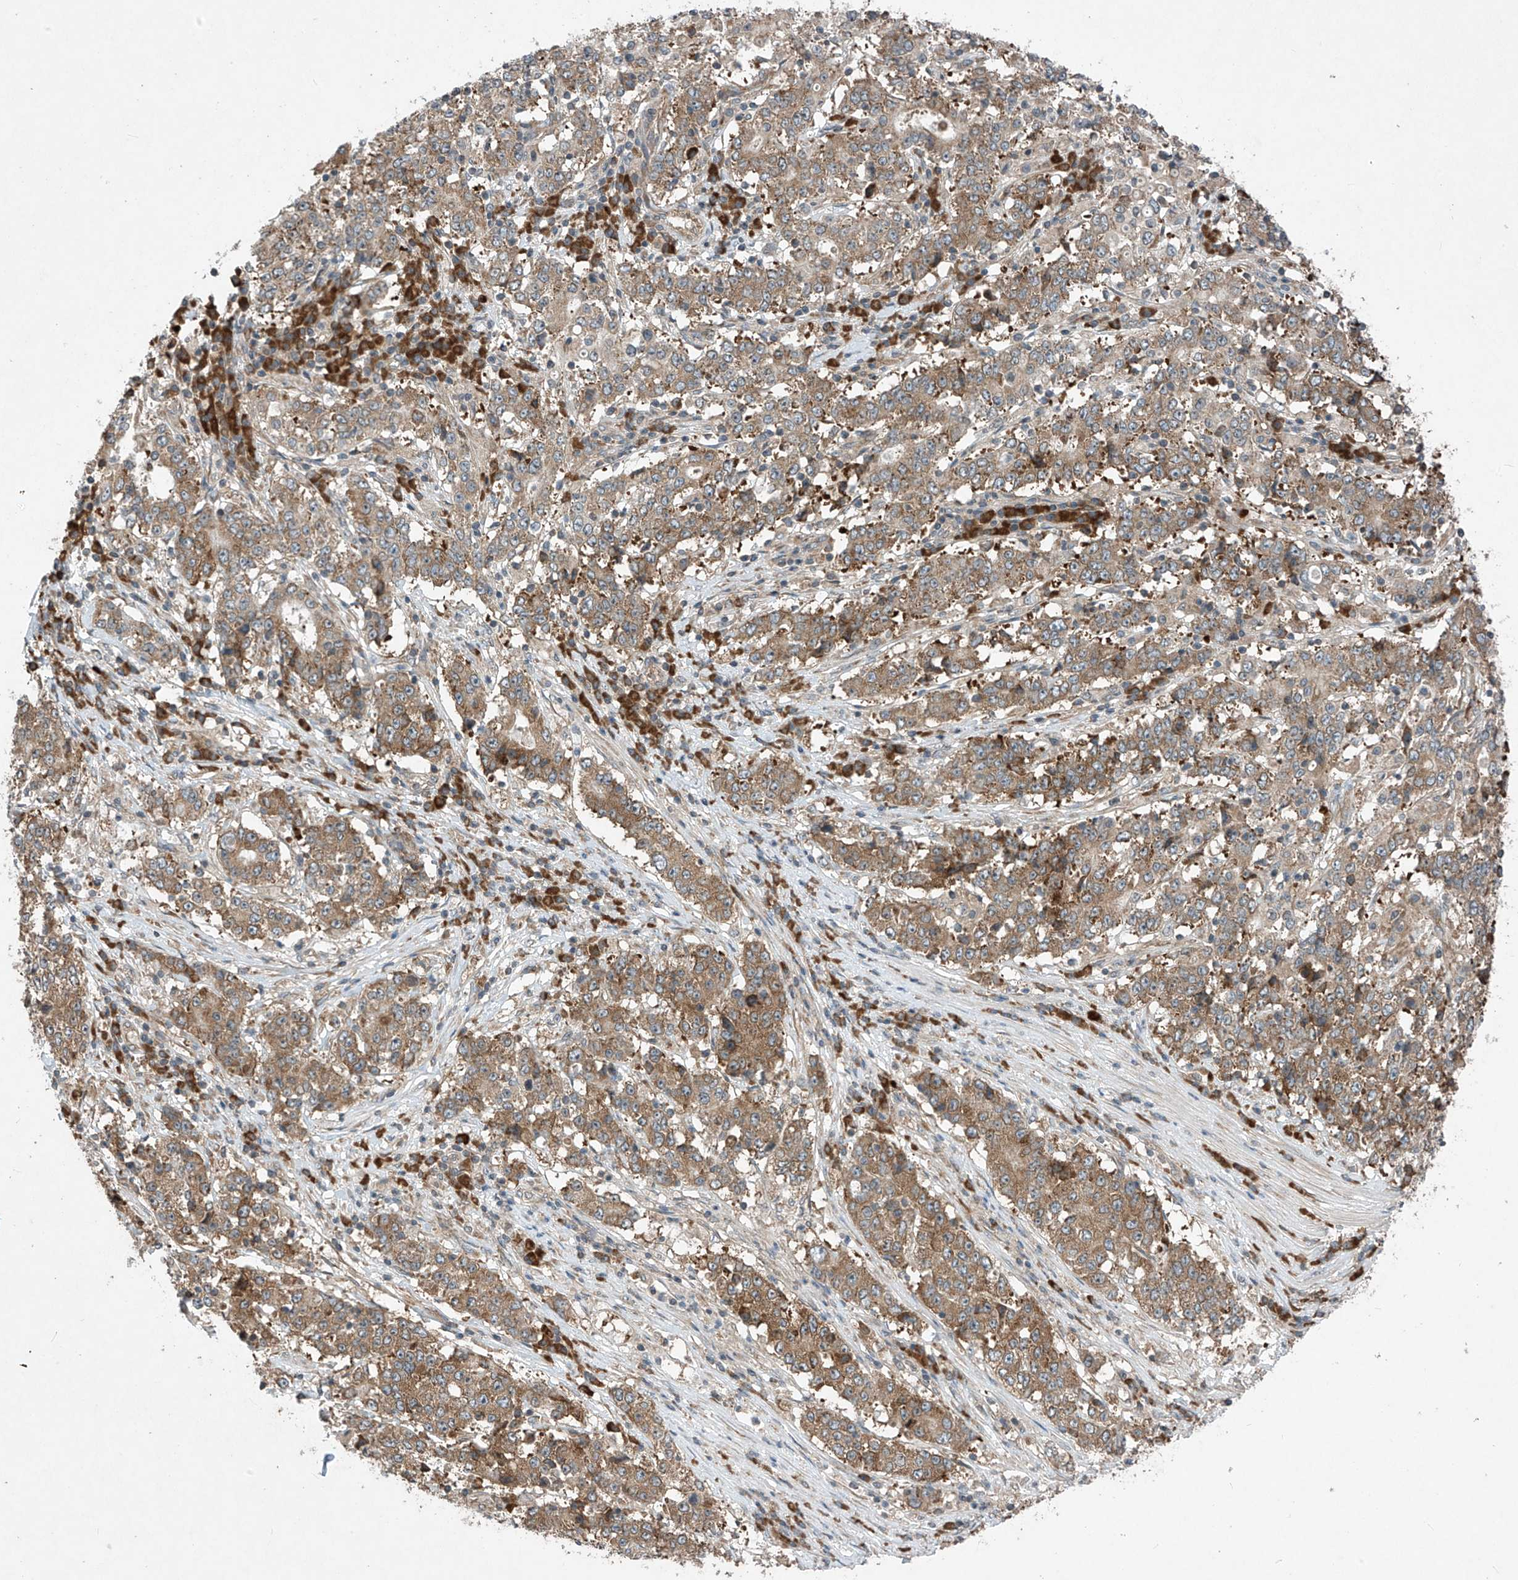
{"staining": {"intensity": "moderate", "quantity": ">75%", "location": "cytoplasmic/membranous"}, "tissue": "stomach cancer", "cell_type": "Tumor cells", "image_type": "cancer", "snomed": [{"axis": "morphology", "description": "Adenocarcinoma, NOS"}, {"axis": "topography", "description": "Stomach"}], "caption": "DAB immunohistochemical staining of human adenocarcinoma (stomach) exhibits moderate cytoplasmic/membranous protein expression in about >75% of tumor cells.", "gene": "RPL34", "patient": {"sex": "male", "age": 59}}